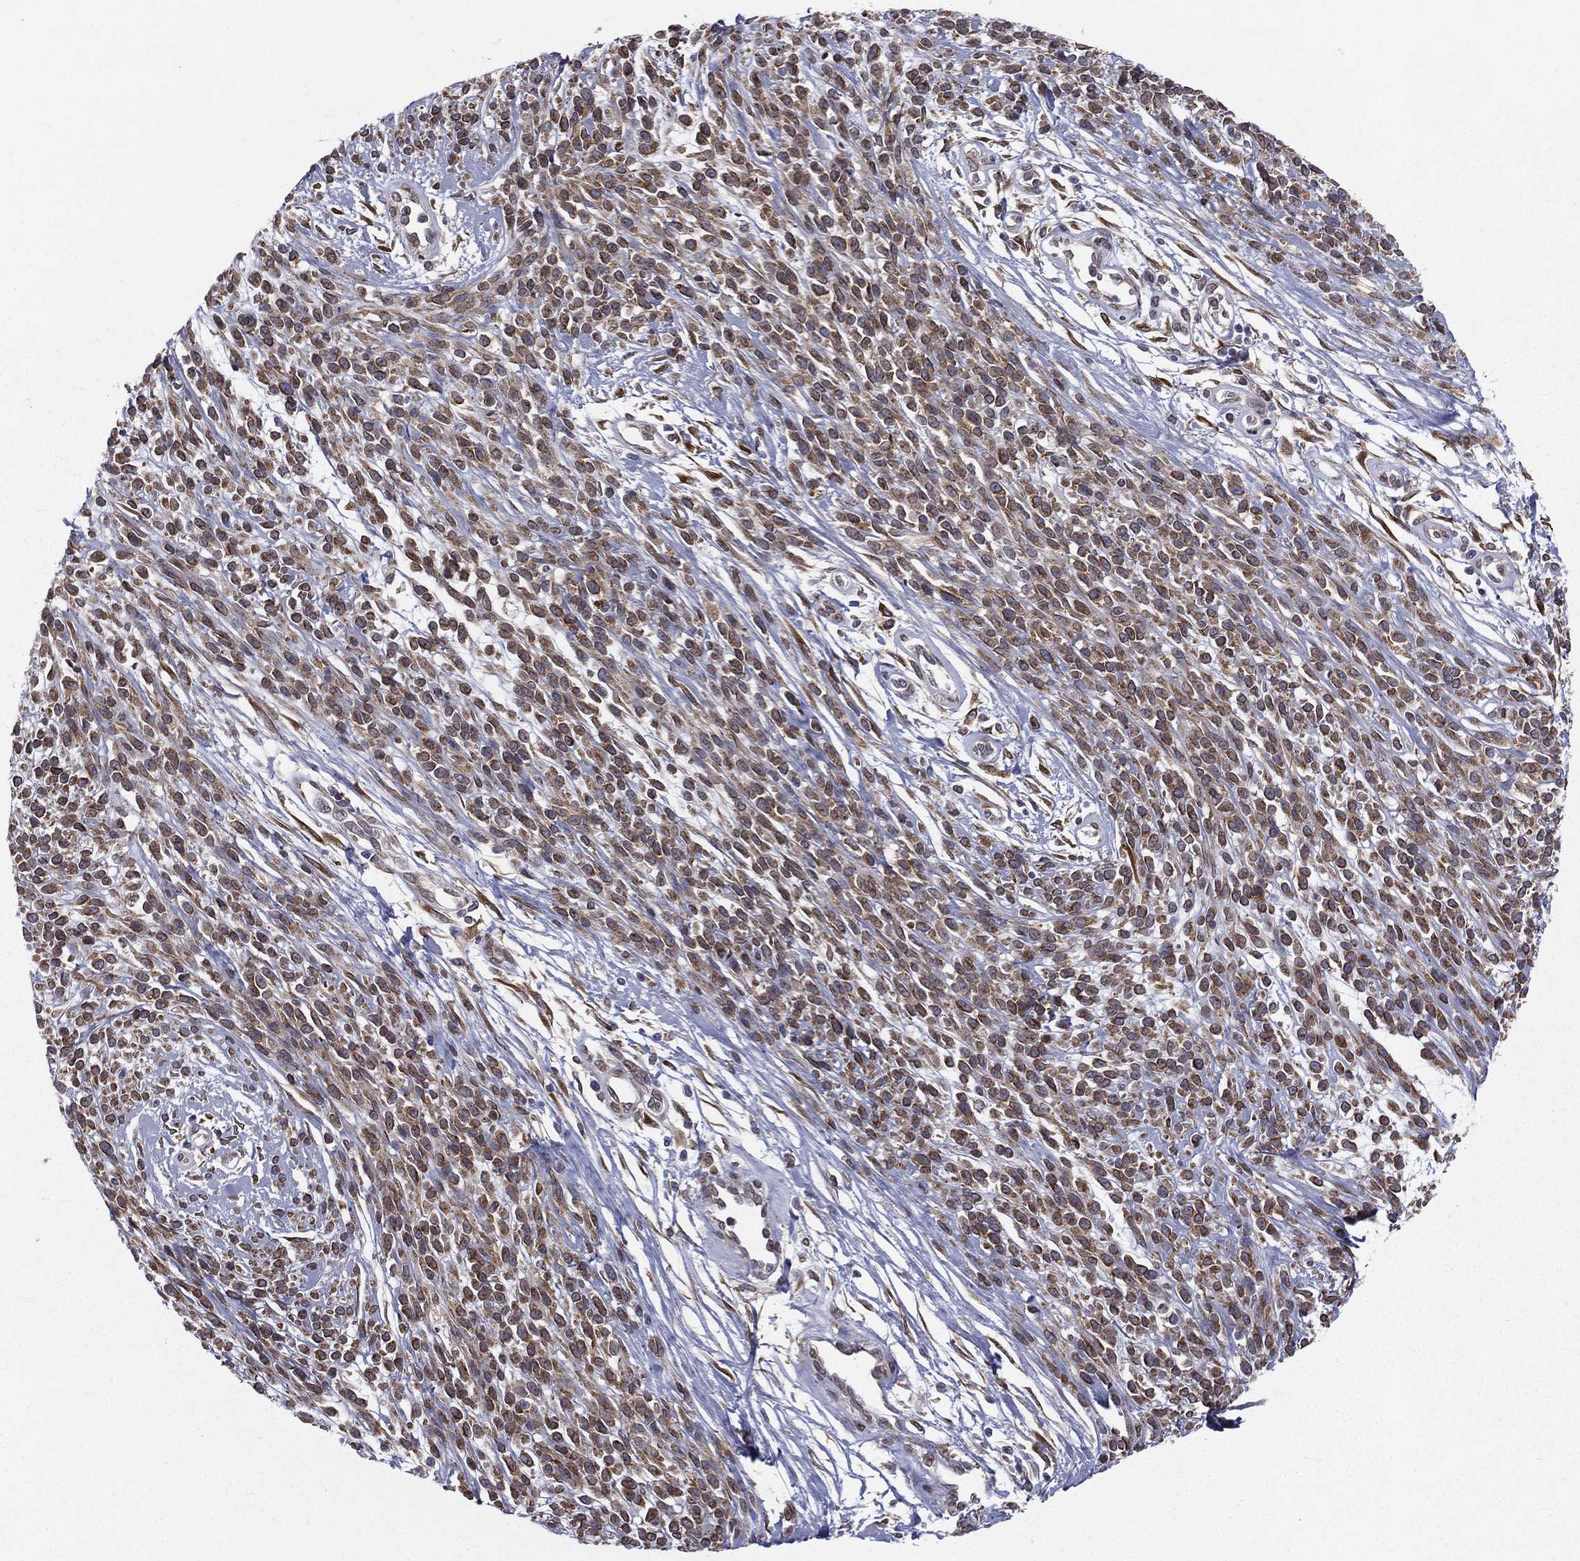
{"staining": {"intensity": "moderate", "quantity": ">75%", "location": "cytoplasmic/membranous"}, "tissue": "melanoma", "cell_type": "Tumor cells", "image_type": "cancer", "snomed": [{"axis": "morphology", "description": "Malignant melanoma, NOS"}, {"axis": "topography", "description": "Skin"}, {"axis": "topography", "description": "Skin of trunk"}], "caption": "This is a micrograph of IHC staining of melanoma, which shows moderate positivity in the cytoplasmic/membranous of tumor cells.", "gene": "PGRMC1", "patient": {"sex": "male", "age": 74}}